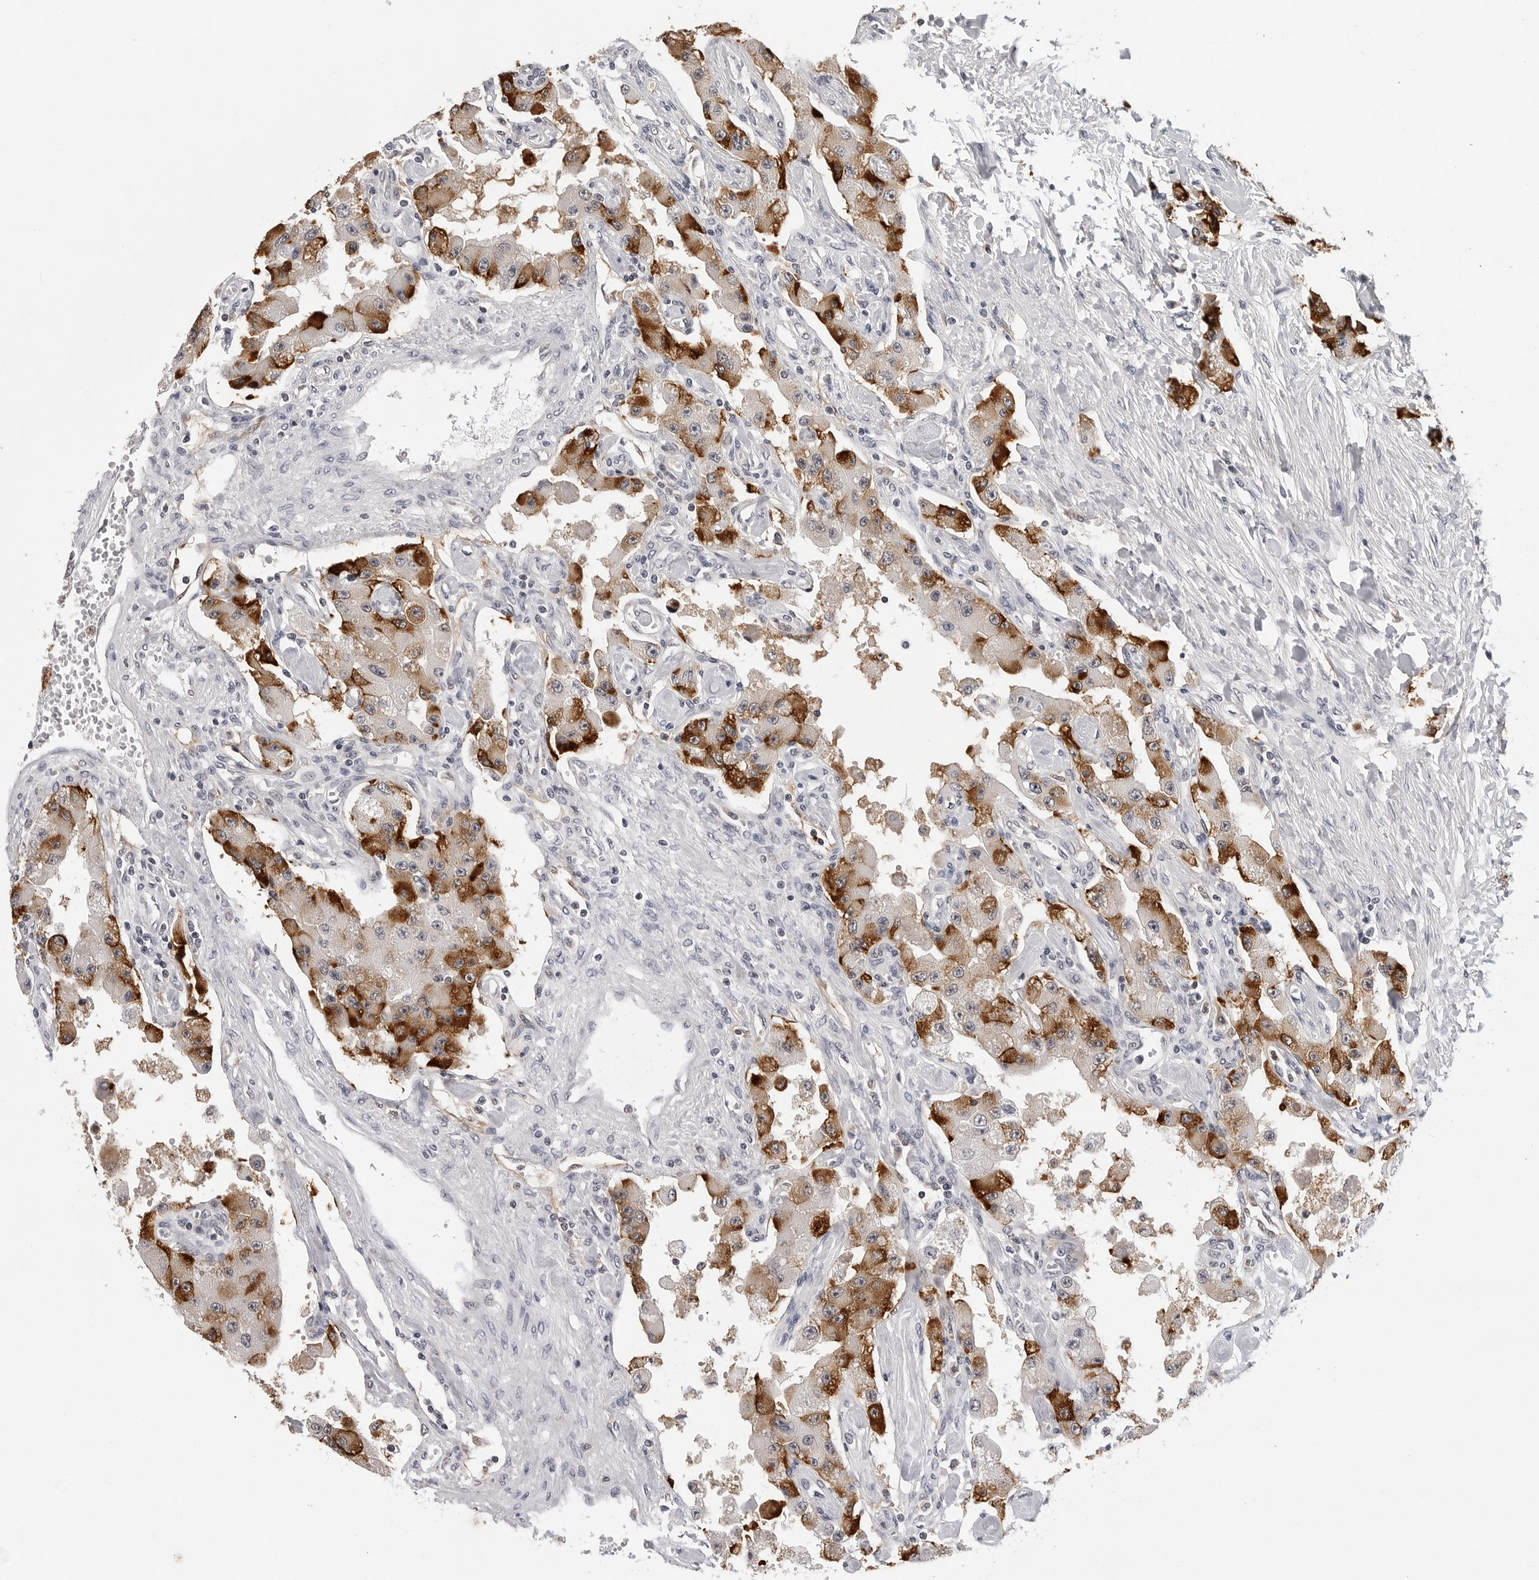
{"staining": {"intensity": "strong", "quantity": "25%-75%", "location": "cytoplasmic/membranous"}, "tissue": "carcinoid", "cell_type": "Tumor cells", "image_type": "cancer", "snomed": [{"axis": "morphology", "description": "Carcinoid, malignant, NOS"}, {"axis": "topography", "description": "Pancreas"}], "caption": "Carcinoid (malignant) stained with a brown dye reveals strong cytoplasmic/membranous positive positivity in approximately 25%-75% of tumor cells.", "gene": "TRMT13", "patient": {"sex": "male", "age": 41}}